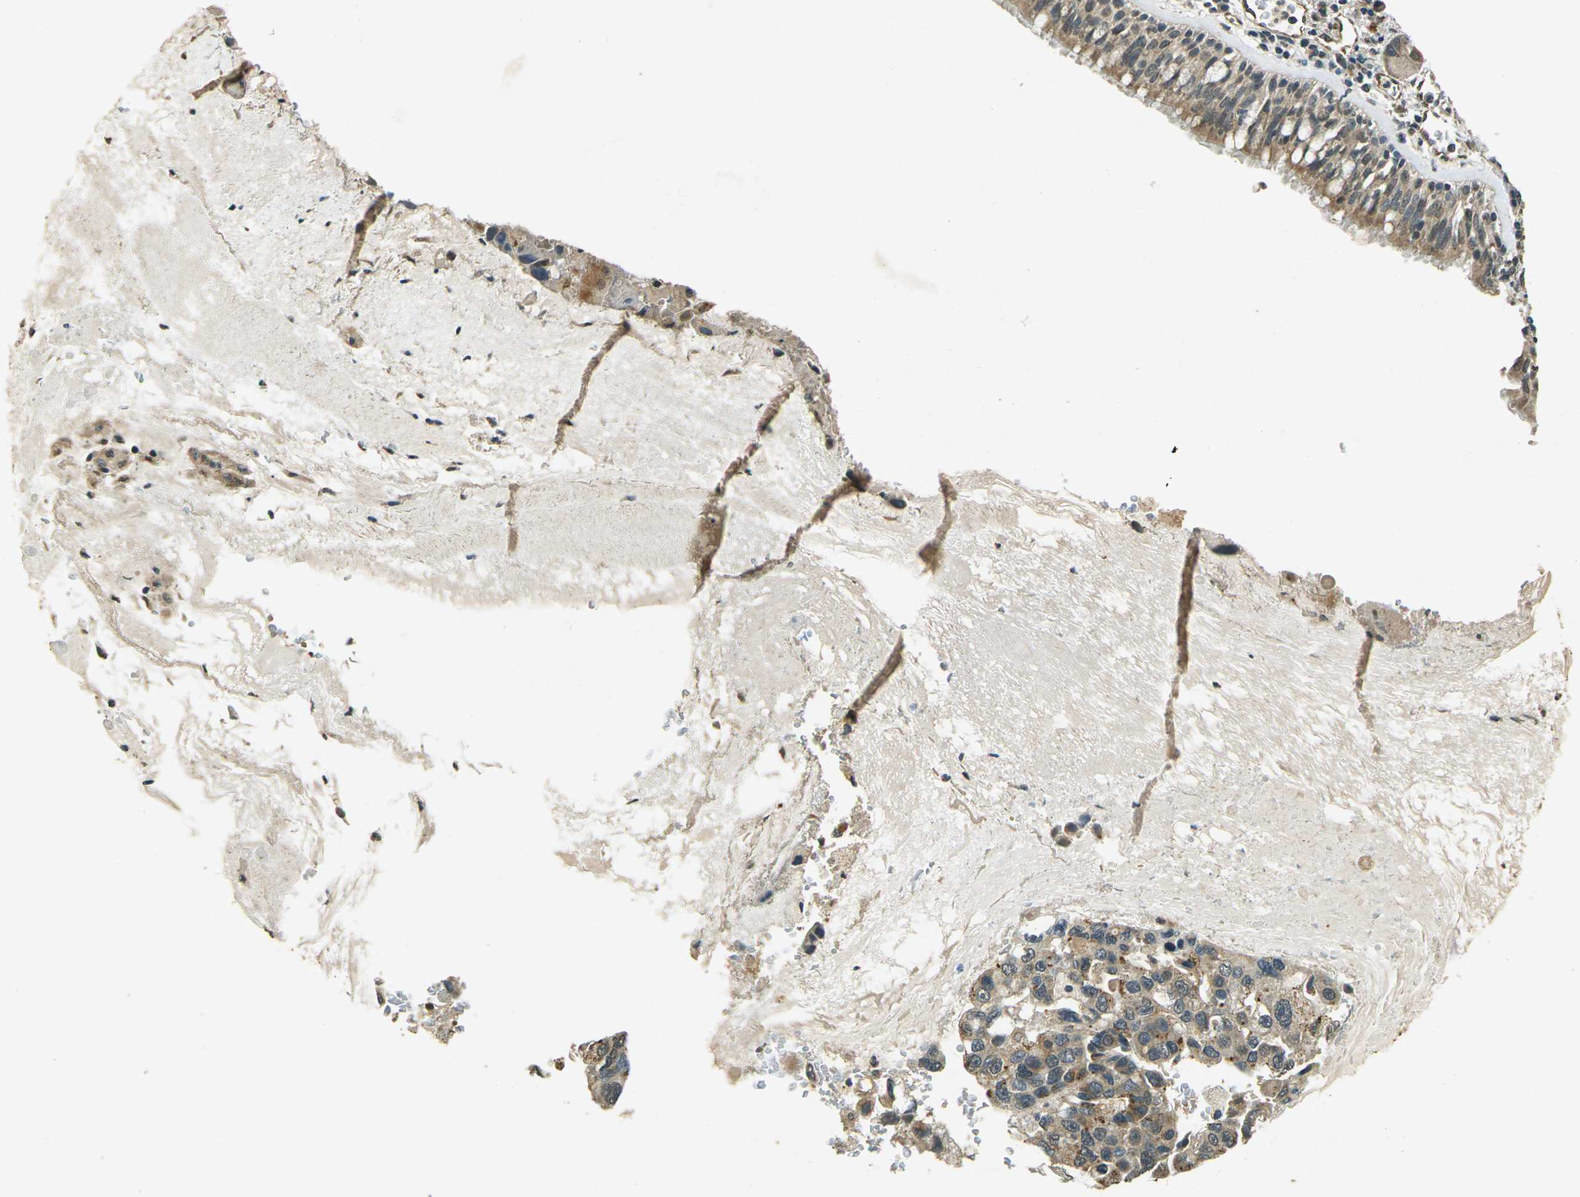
{"staining": {"intensity": "moderate", "quantity": ">75%", "location": "cytoplasmic/membranous"}, "tissue": "bronchus", "cell_type": "Respiratory epithelial cells", "image_type": "normal", "snomed": [{"axis": "morphology", "description": "Normal tissue, NOS"}, {"axis": "morphology", "description": "Adenocarcinoma, NOS"}, {"axis": "morphology", "description": "Adenocarcinoma, metastatic, NOS"}, {"axis": "topography", "description": "Lymph node"}, {"axis": "topography", "description": "Bronchus"}, {"axis": "topography", "description": "Lung"}], "caption": "Protein staining by IHC displays moderate cytoplasmic/membranous staining in approximately >75% of respiratory epithelial cells in unremarkable bronchus. (IHC, brightfield microscopy, high magnification).", "gene": "PDE2A", "patient": {"sex": "female", "age": 54}}